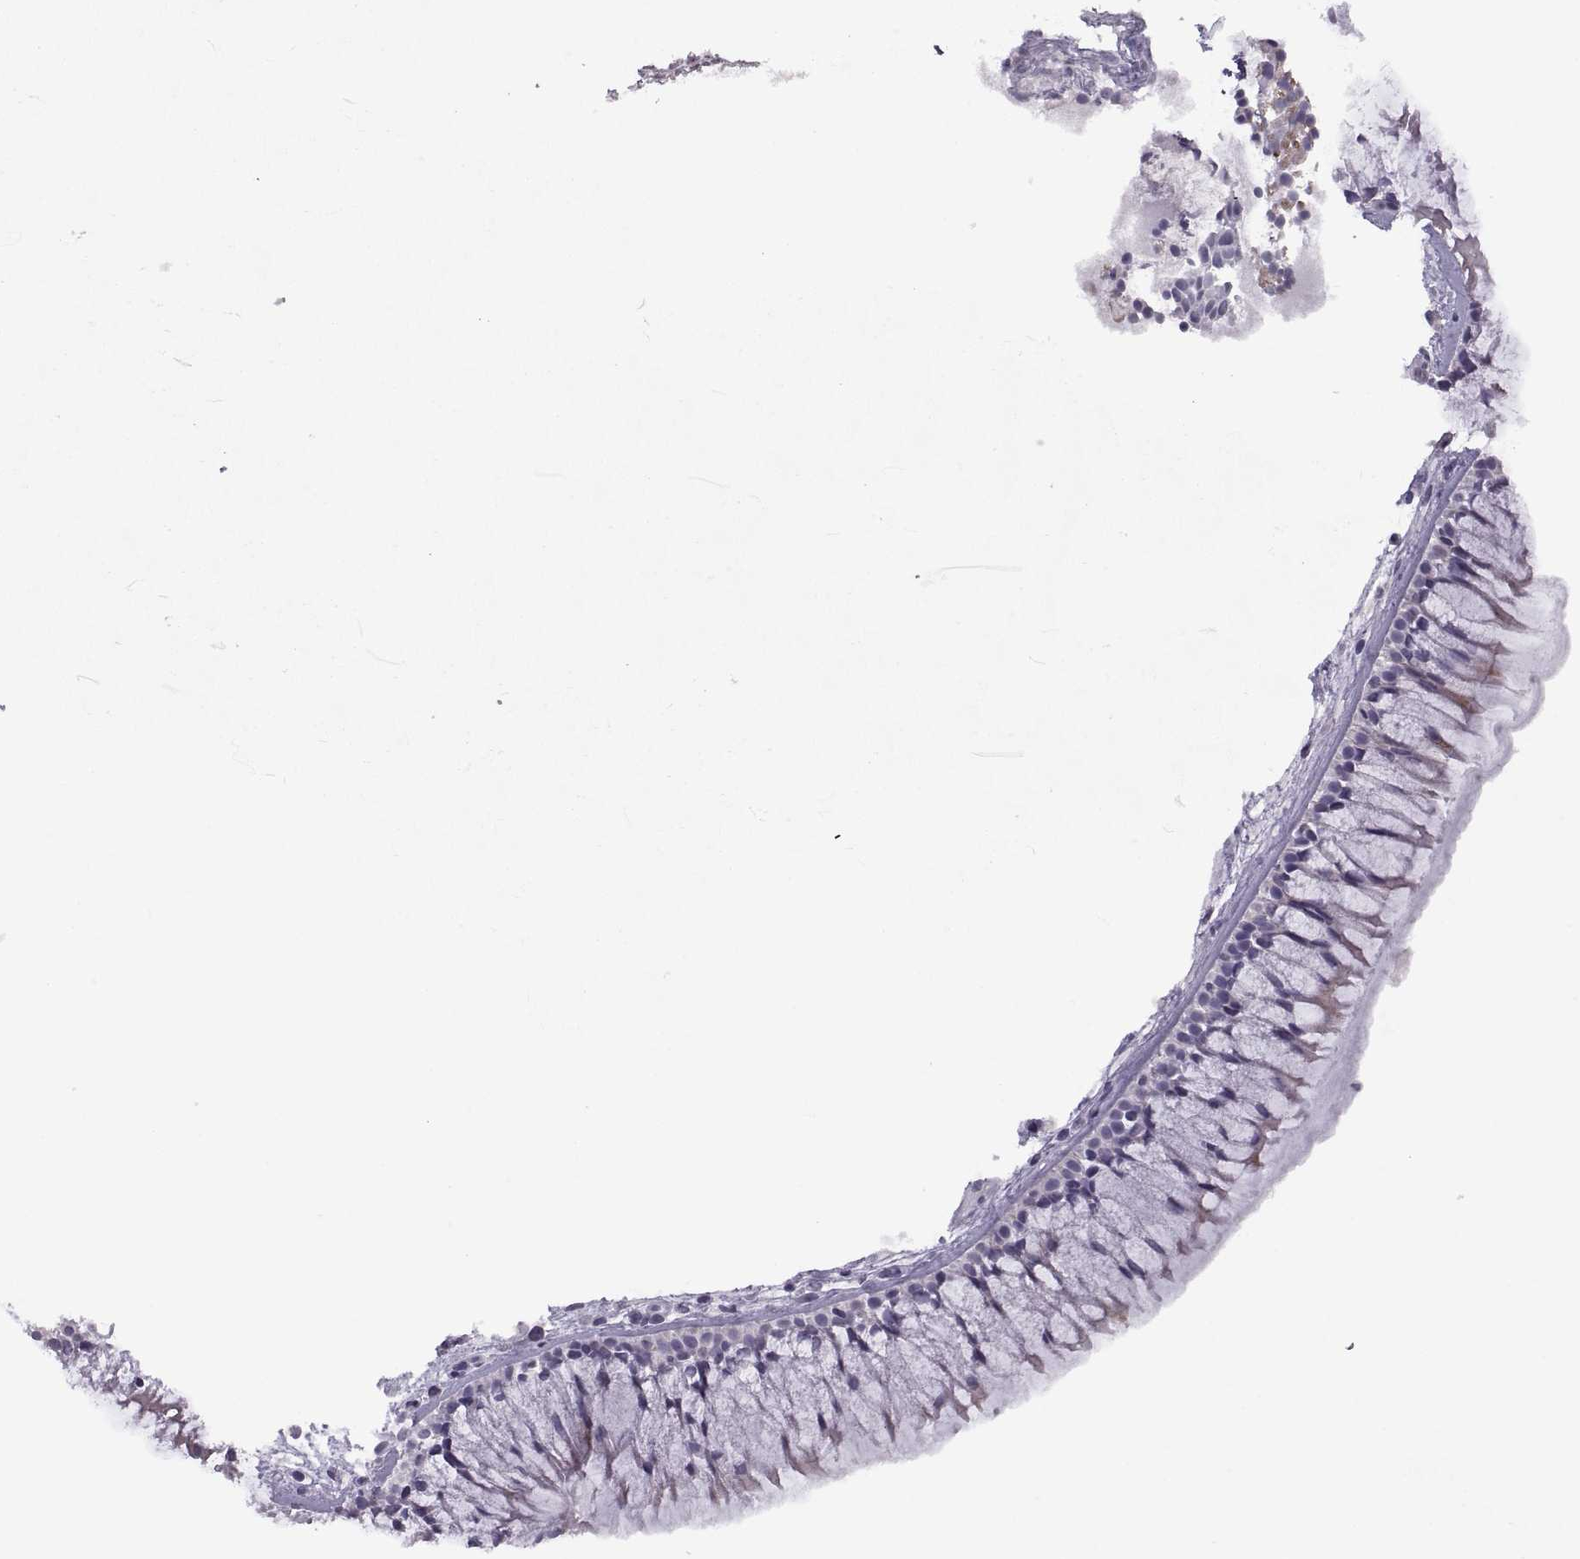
{"staining": {"intensity": "negative", "quantity": "none", "location": "none"}, "tissue": "nasopharynx", "cell_type": "Respiratory epithelial cells", "image_type": "normal", "snomed": [{"axis": "morphology", "description": "Normal tissue, NOS"}, {"axis": "topography", "description": "Nasopharynx"}], "caption": "Benign nasopharynx was stained to show a protein in brown. There is no significant expression in respiratory epithelial cells. (Brightfield microscopy of DAB (3,3'-diaminobenzidine) immunohistochemistry at high magnification).", "gene": "ASIC2", "patient": {"sex": "male", "age": 29}}